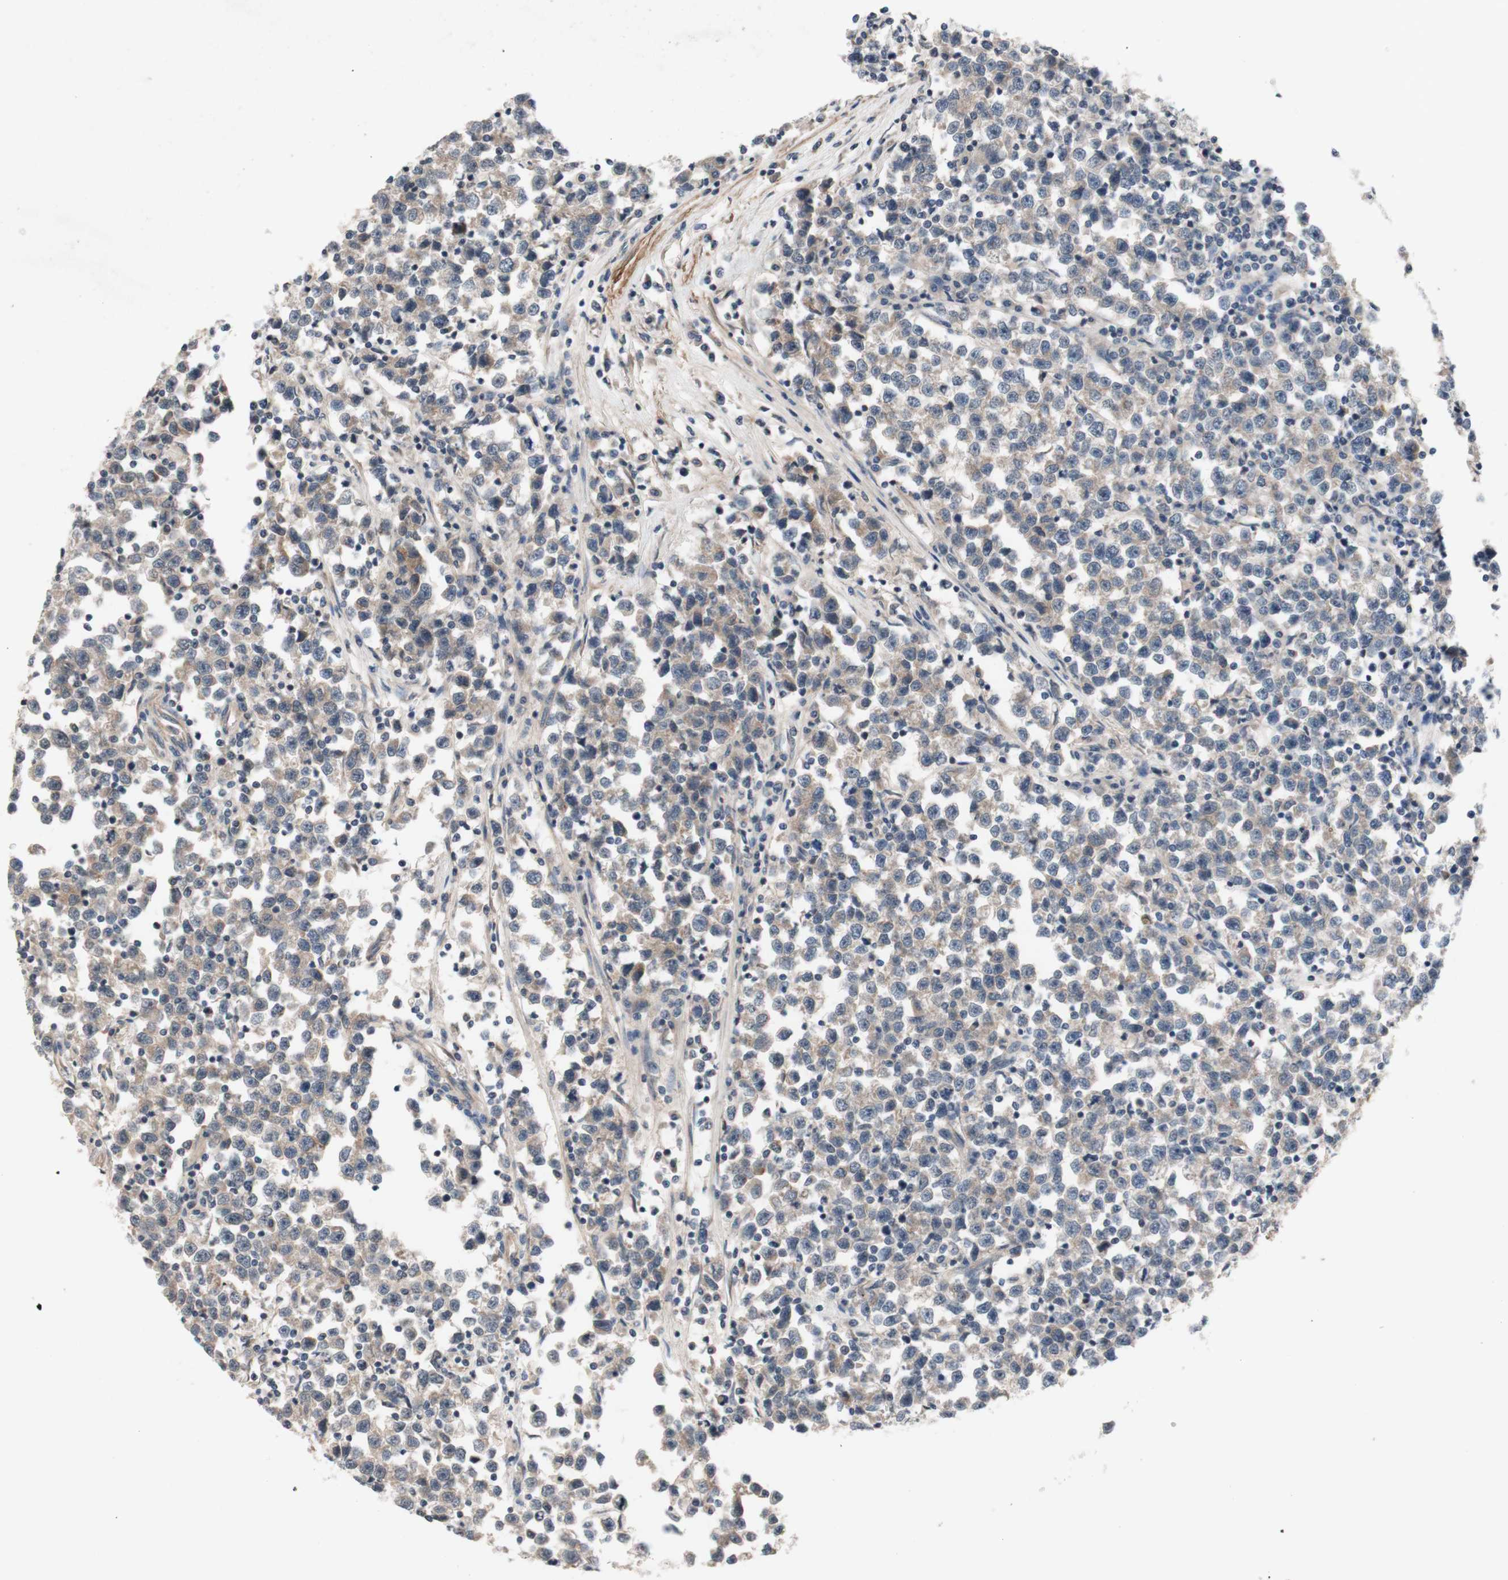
{"staining": {"intensity": "weak", "quantity": "25%-75%", "location": "cytoplasmic/membranous"}, "tissue": "testis cancer", "cell_type": "Tumor cells", "image_type": "cancer", "snomed": [{"axis": "morphology", "description": "Seminoma, NOS"}, {"axis": "topography", "description": "Testis"}], "caption": "High-power microscopy captured an immunohistochemistry (IHC) photomicrograph of testis seminoma, revealing weak cytoplasmic/membranous positivity in approximately 25%-75% of tumor cells.", "gene": "CD55", "patient": {"sex": "male", "age": 43}}